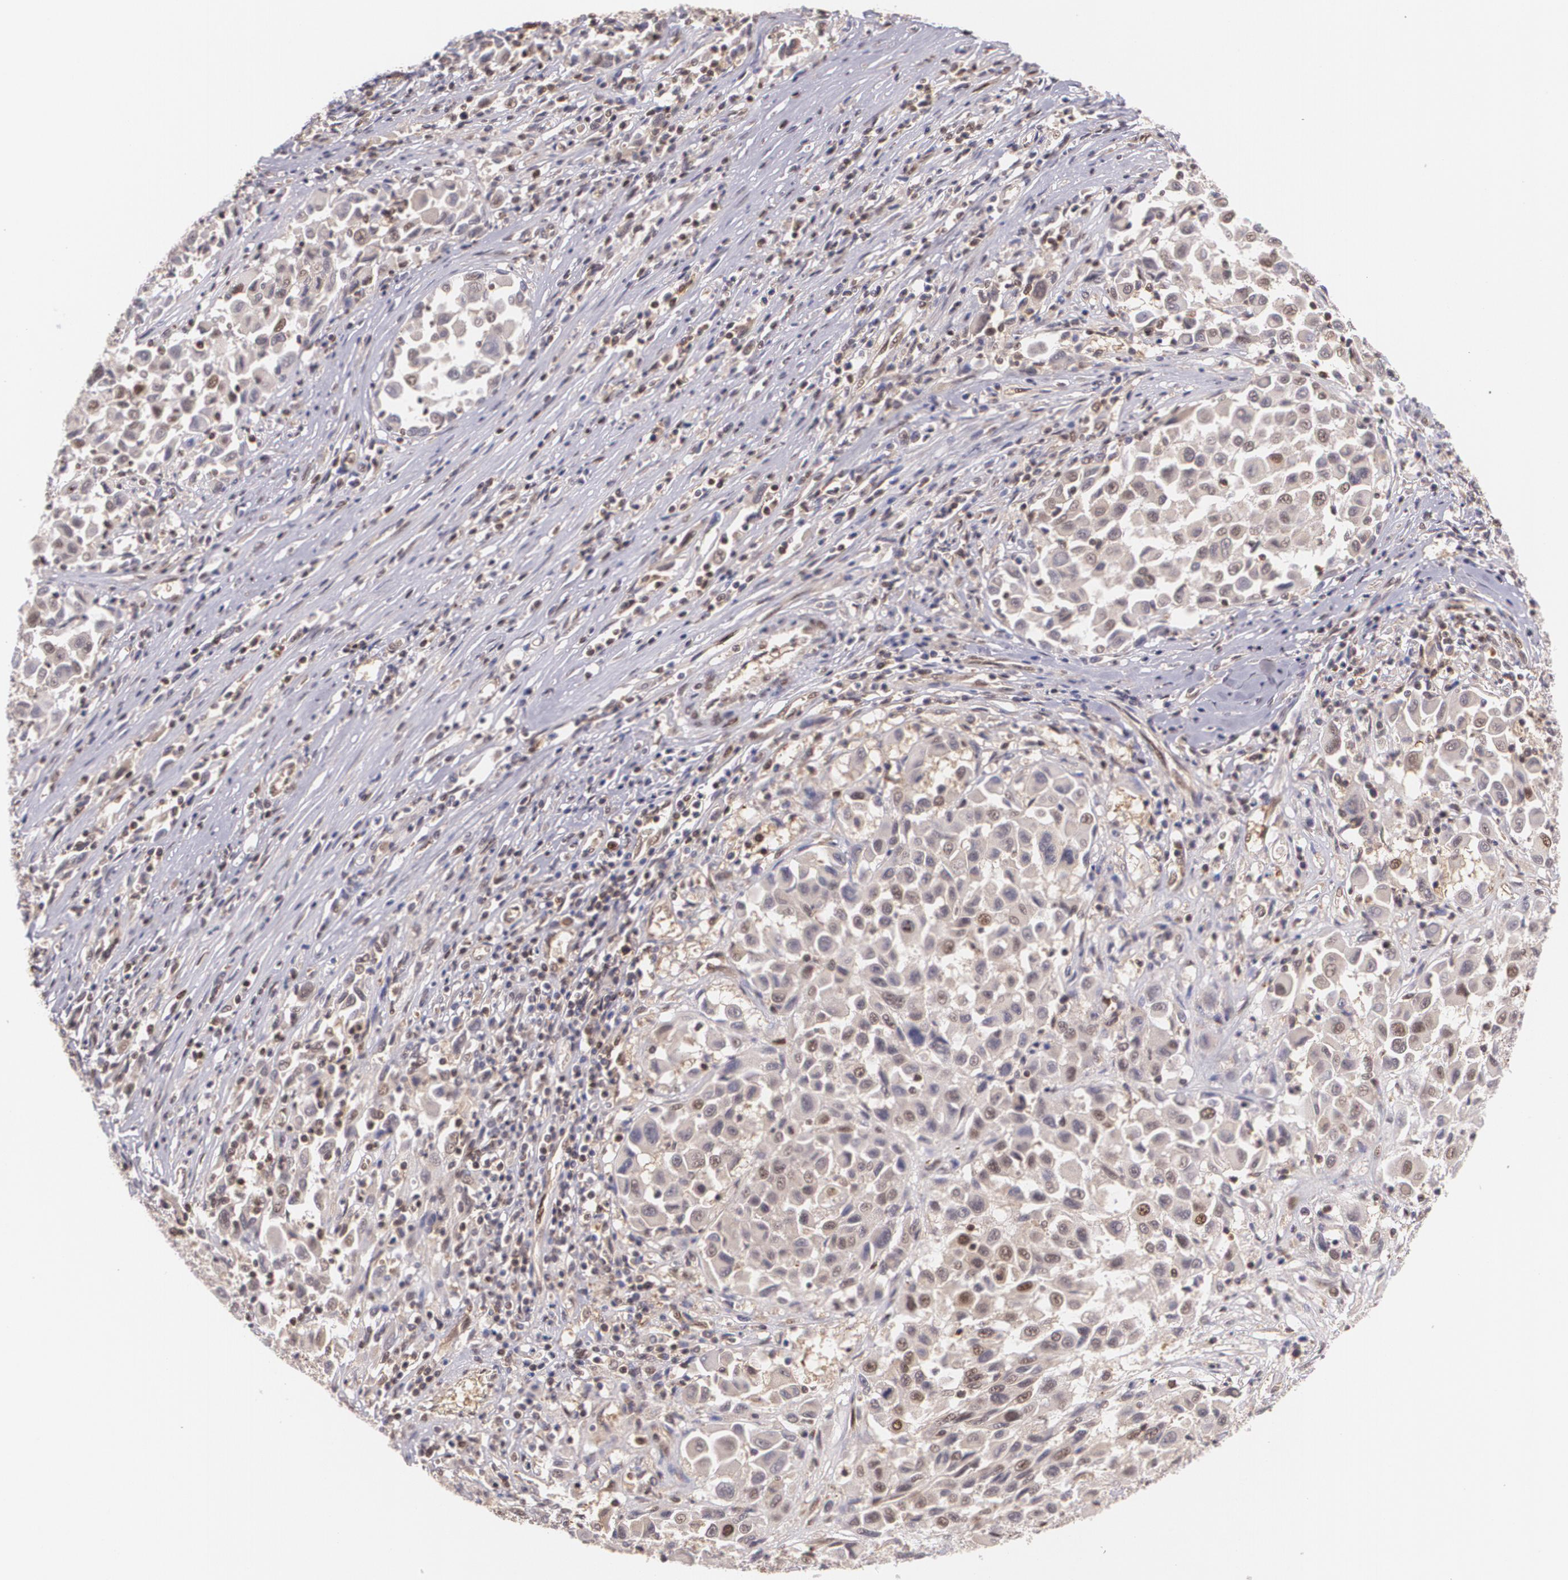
{"staining": {"intensity": "moderate", "quantity": "25%-75%", "location": "cytoplasmic/membranous,nuclear"}, "tissue": "melanoma", "cell_type": "Tumor cells", "image_type": "cancer", "snomed": [{"axis": "morphology", "description": "Malignant melanoma, Metastatic site"}, {"axis": "topography", "description": "Lymph node"}], "caption": "This photomicrograph exhibits immunohistochemistry staining of malignant melanoma (metastatic site), with medium moderate cytoplasmic/membranous and nuclear staining in about 25%-75% of tumor cells.", "gene": "CUL2", "patient": {"sex": "male", "age": 61}}